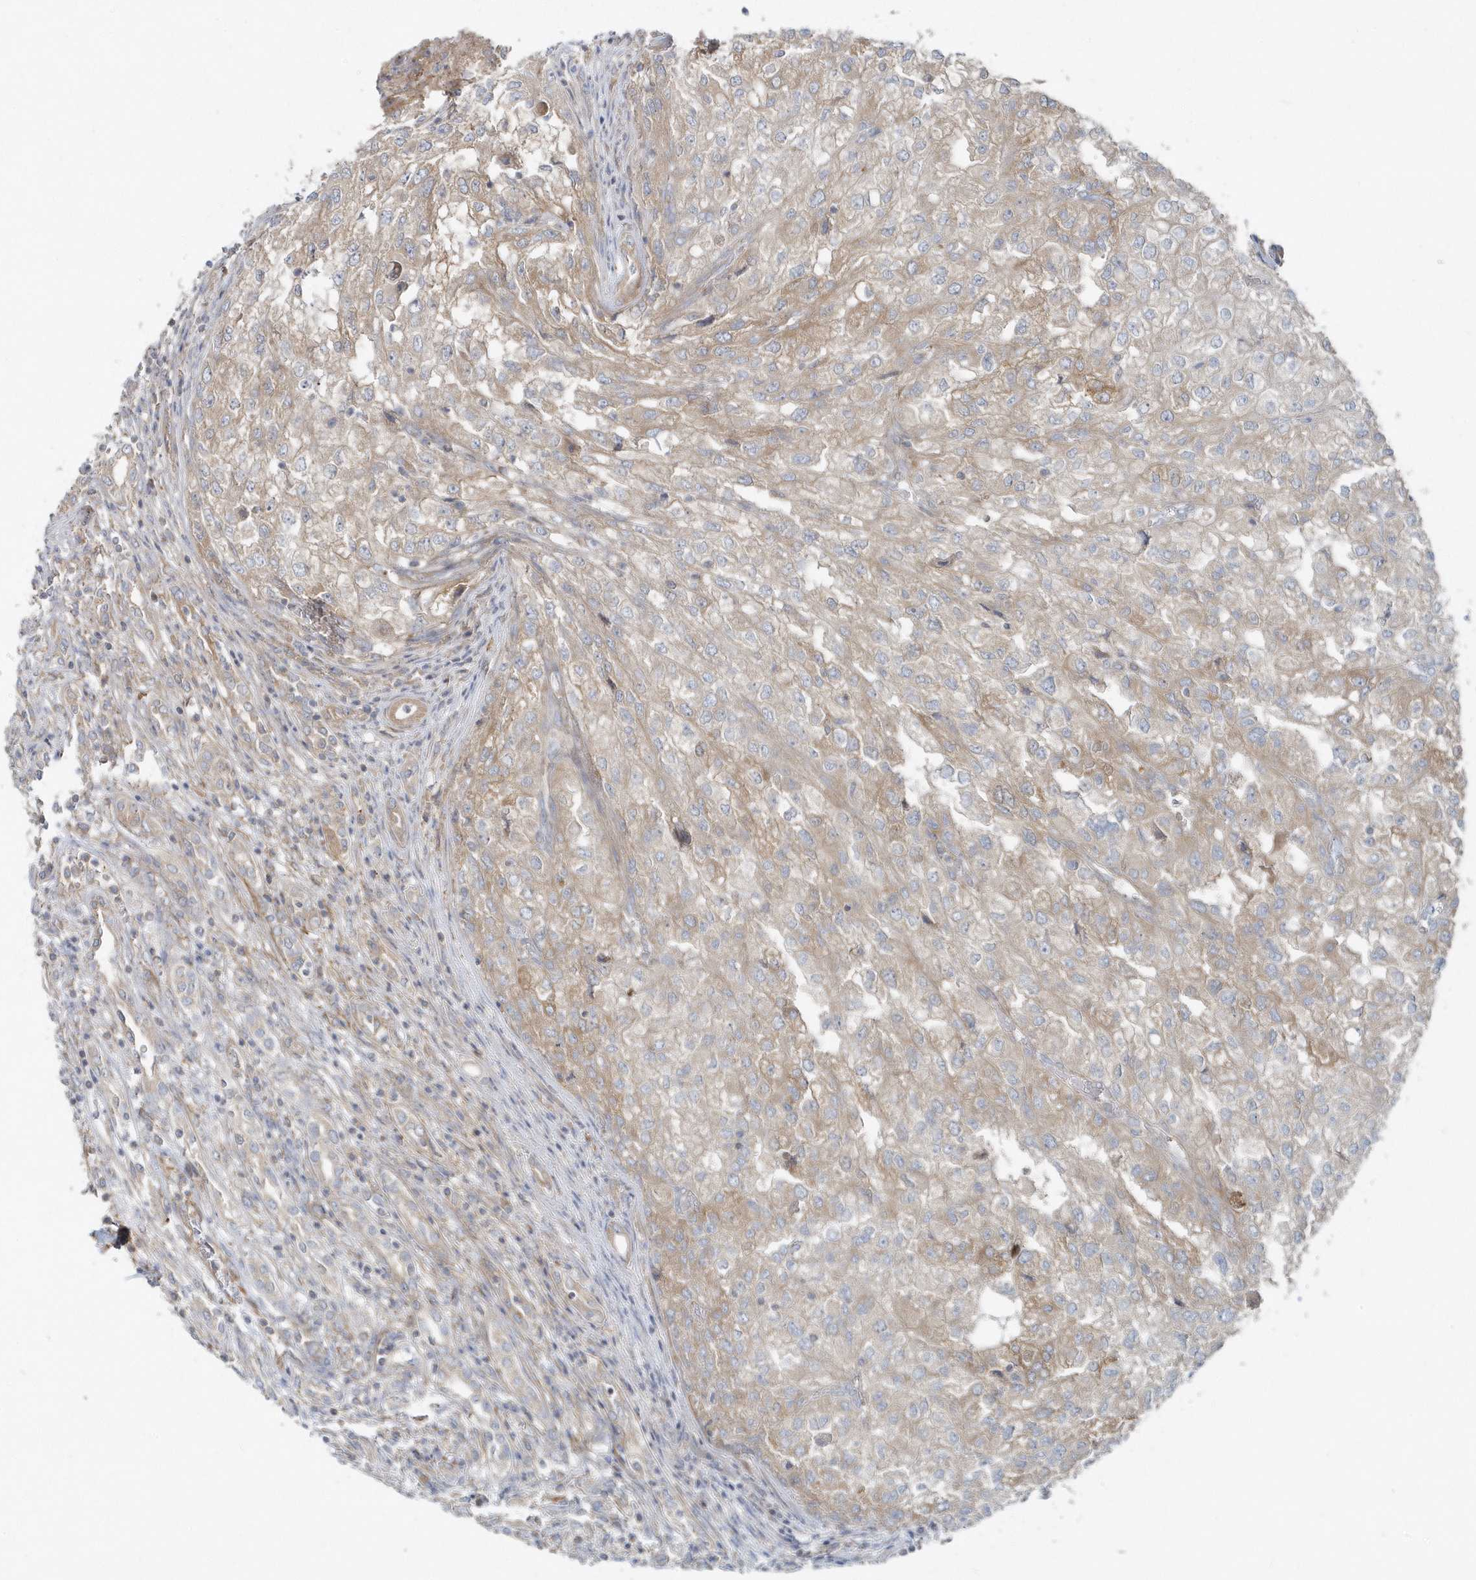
{"staining": {"intensity": "weak", "quantity": "25%-75%", "location": "cytoplasmic/membranous"}, "tissue": "renal cancer", "cell_type": "Tumor cells", "image_type": "cancer", "snomed": [{"axis": "morphology", "description": "Adenocarcinoma, NOS"}, {"axis": "topography", "description": "Kidney"}], "caption": "Renal cancer stained with DAB immunohistochemistry (IHC) displays low levels of weak cytoplasmic/membranous positivity in about 25%-75% of tumor cells.", "gene": "LEXM", "patient": {"sex": "female", "age": 54}}